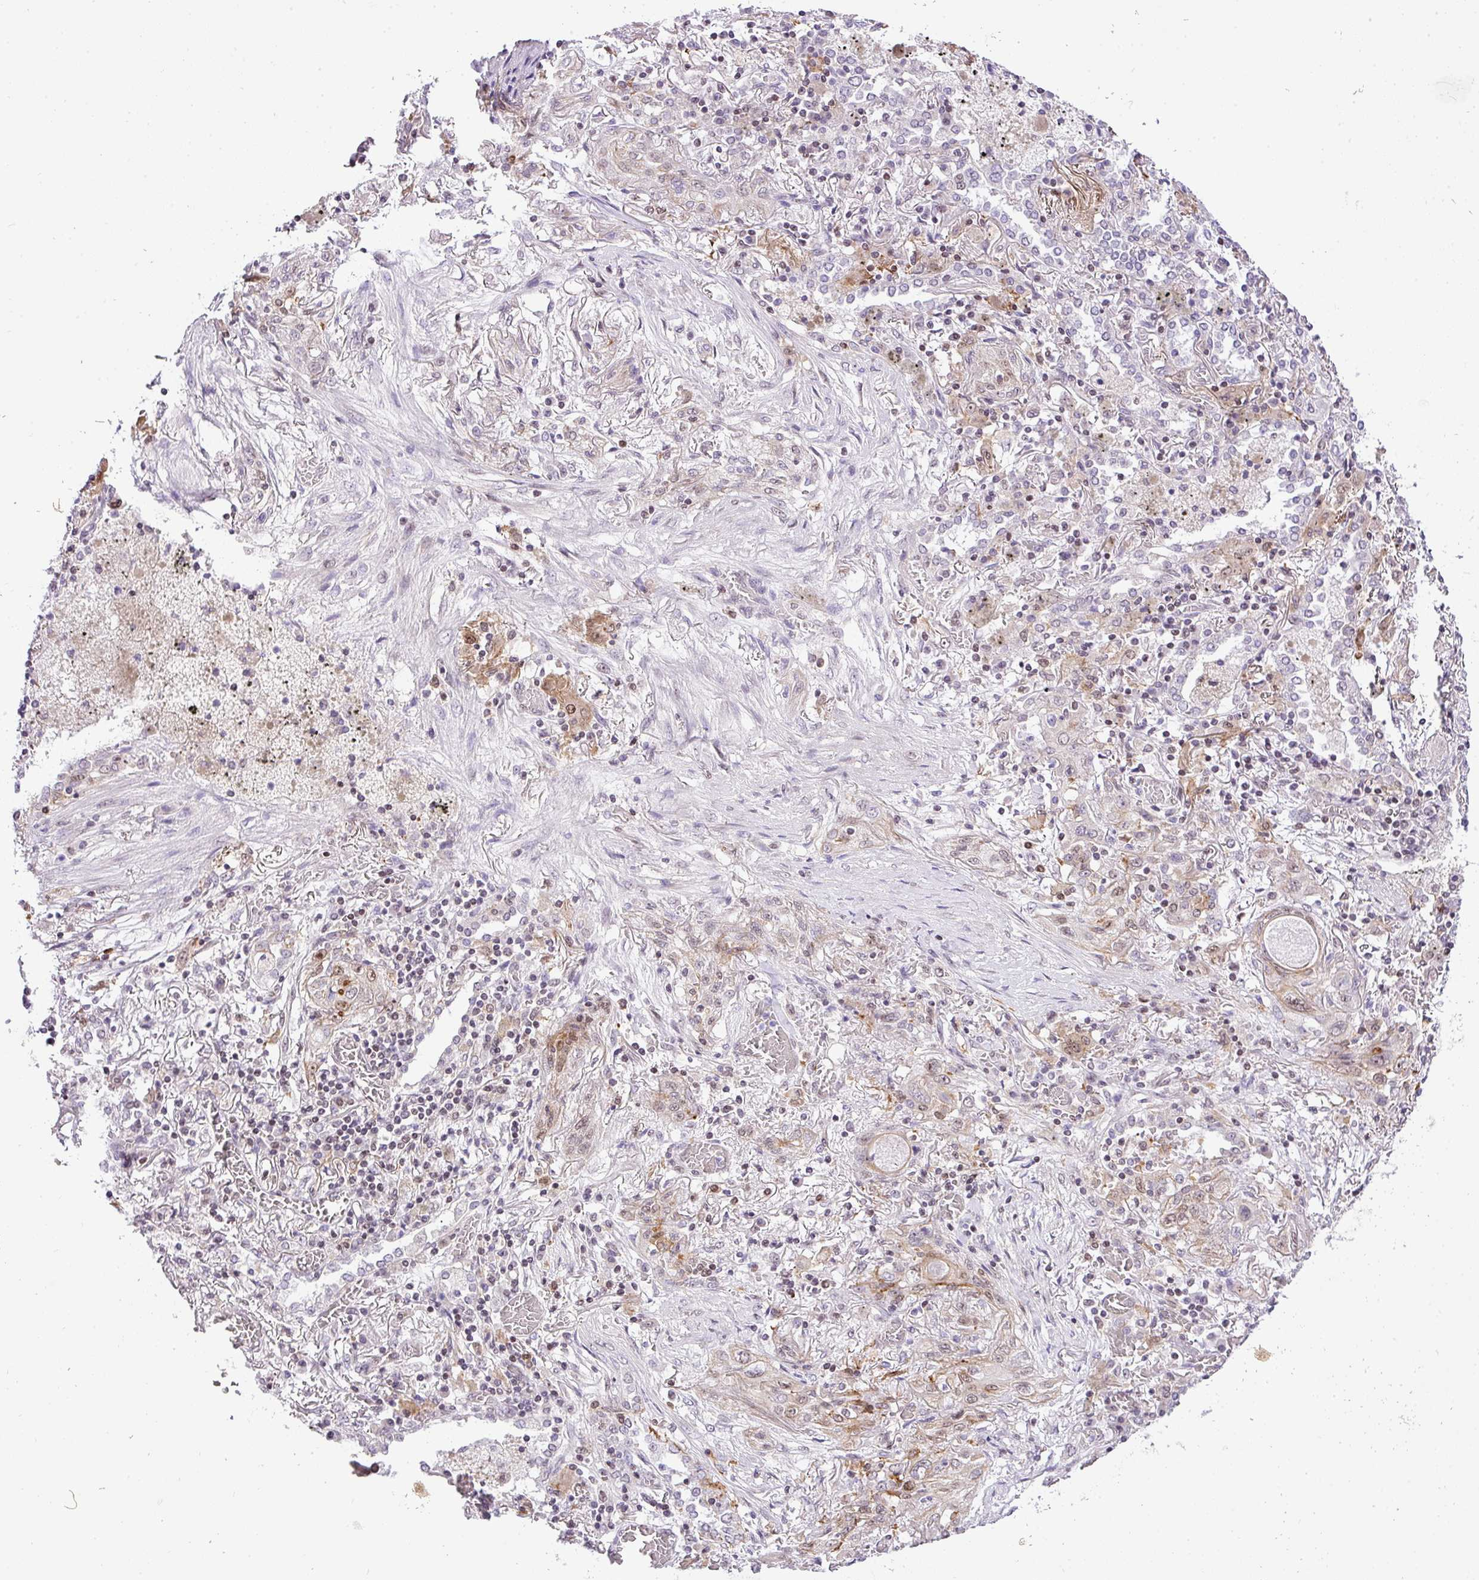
{"staining": {"intensity": "weak", "quantity": "25%-75%", "location": "nuclear"}, "tissue": "lung cancer", "cell_type": "Tumor cells", "image_type": "cancer", "snomed": [{"axis": "morphology", "description": "Squamous cell carcinoma, NOS"}, {"axis": "topography", "description": "Lung"}], "caption": "Immunohistochemical staining of human lung cancer (squamous cell carcinoma) reveals low levels of weak nuclear protein expression in approximately 25%-75% of tumor cells.", "gene": "CCDC137", "patient": {"sex": "female", "age": 47}}